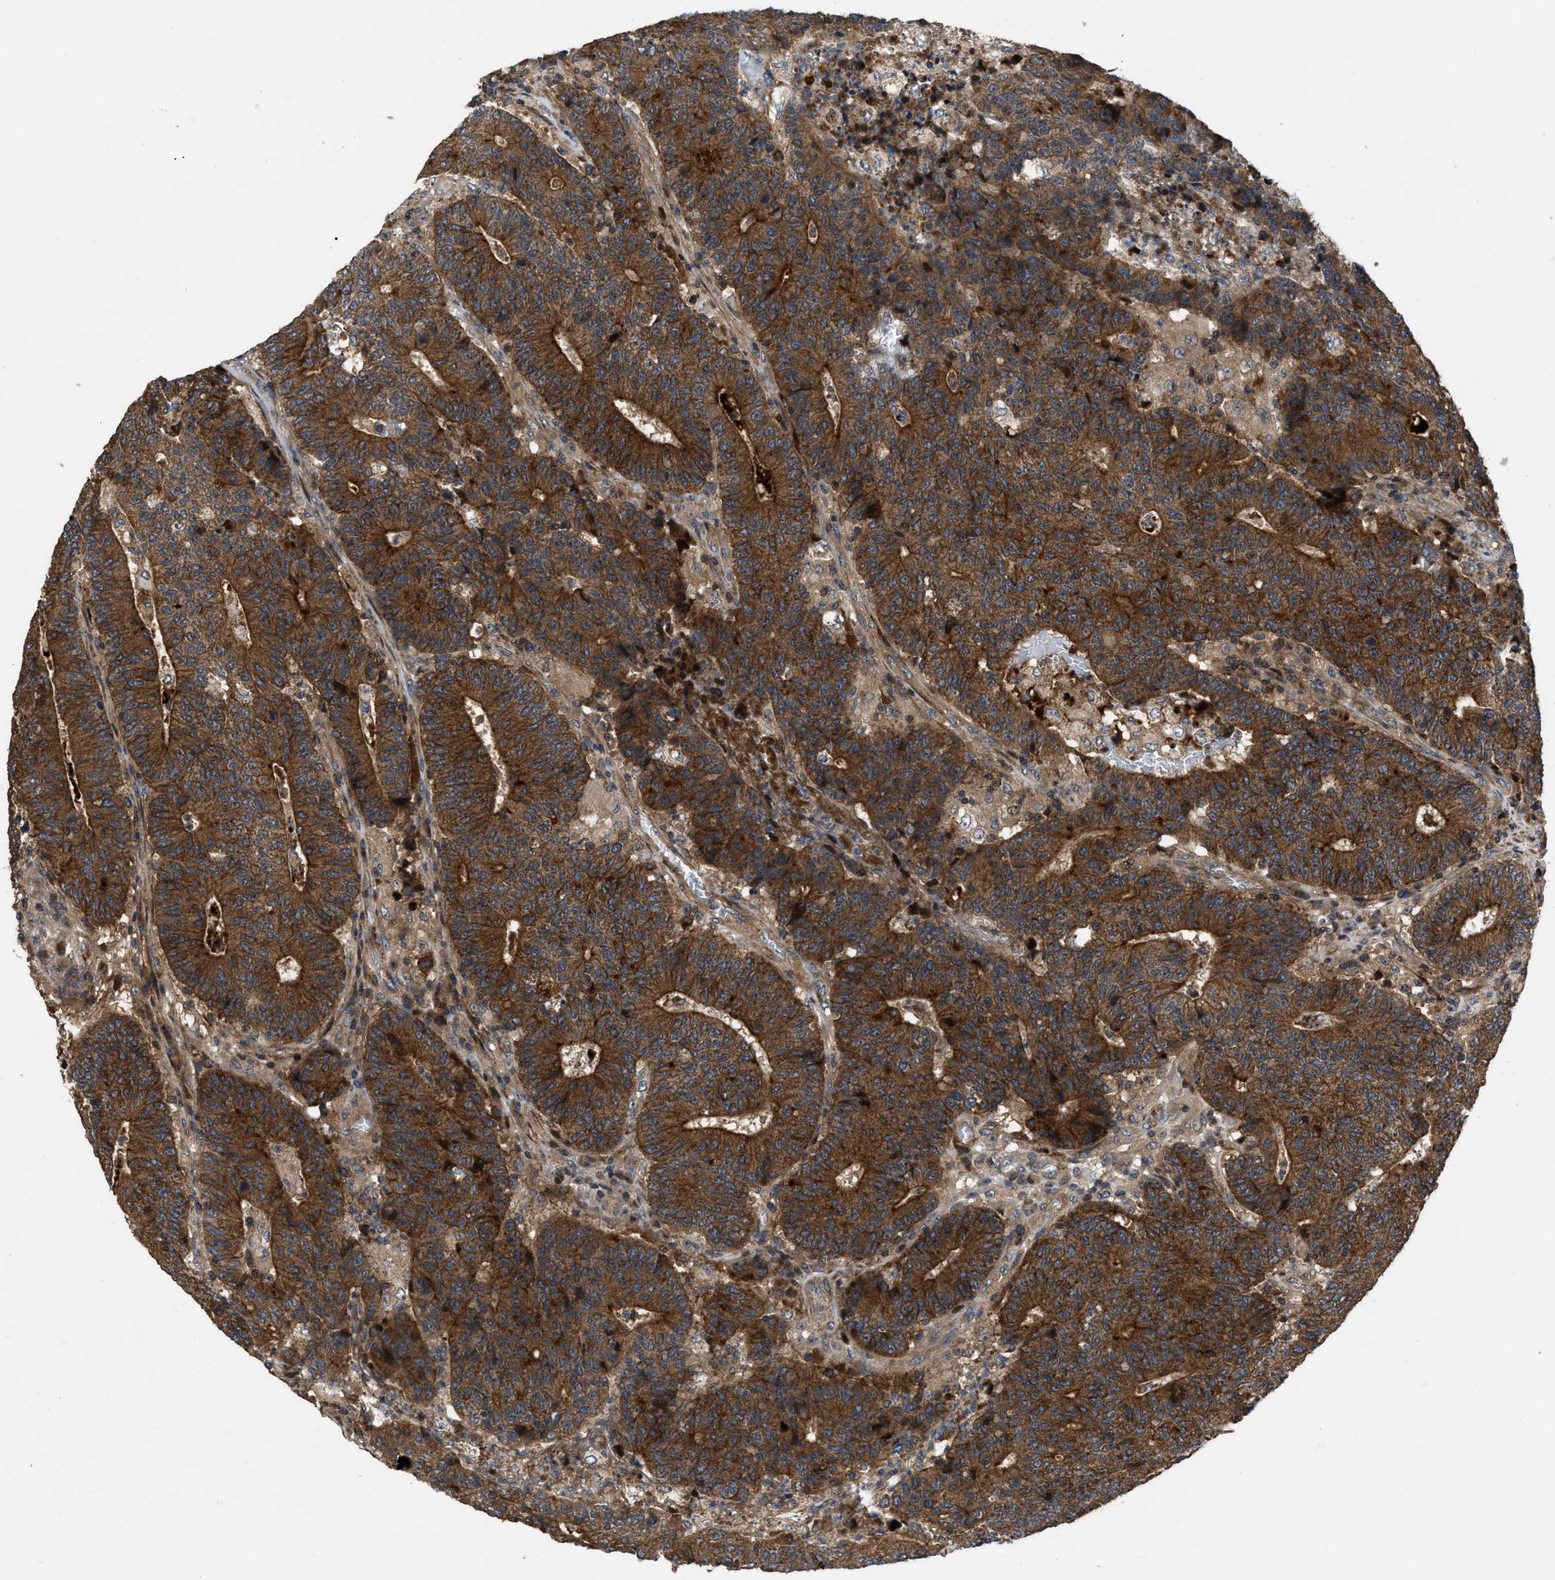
{"staining": {"intensity": "strong", "quantity": ">75%", "location": "cytoplasmic/membranous"}, "tissue": "colorectal cancer", "cell_type": "Tumor cells", "image_type": "cancer", "snomed": [{"axis": "morphology", "description": "Normal tissue, NOS"}, {"axis": "morphology", "description": "Adenocarcinoma, NOS"}, {"axis": "topography", "description": "Colon"}], "caption": "Brown immunohistochemical staining in colorectal cancer (adenocarcinoma) shows strong cytoplasmic/membranous positivity in approximately >75% of tumor cells.", "gene": "CNNM3", "patient": {"sex": "female", "age": 75}}